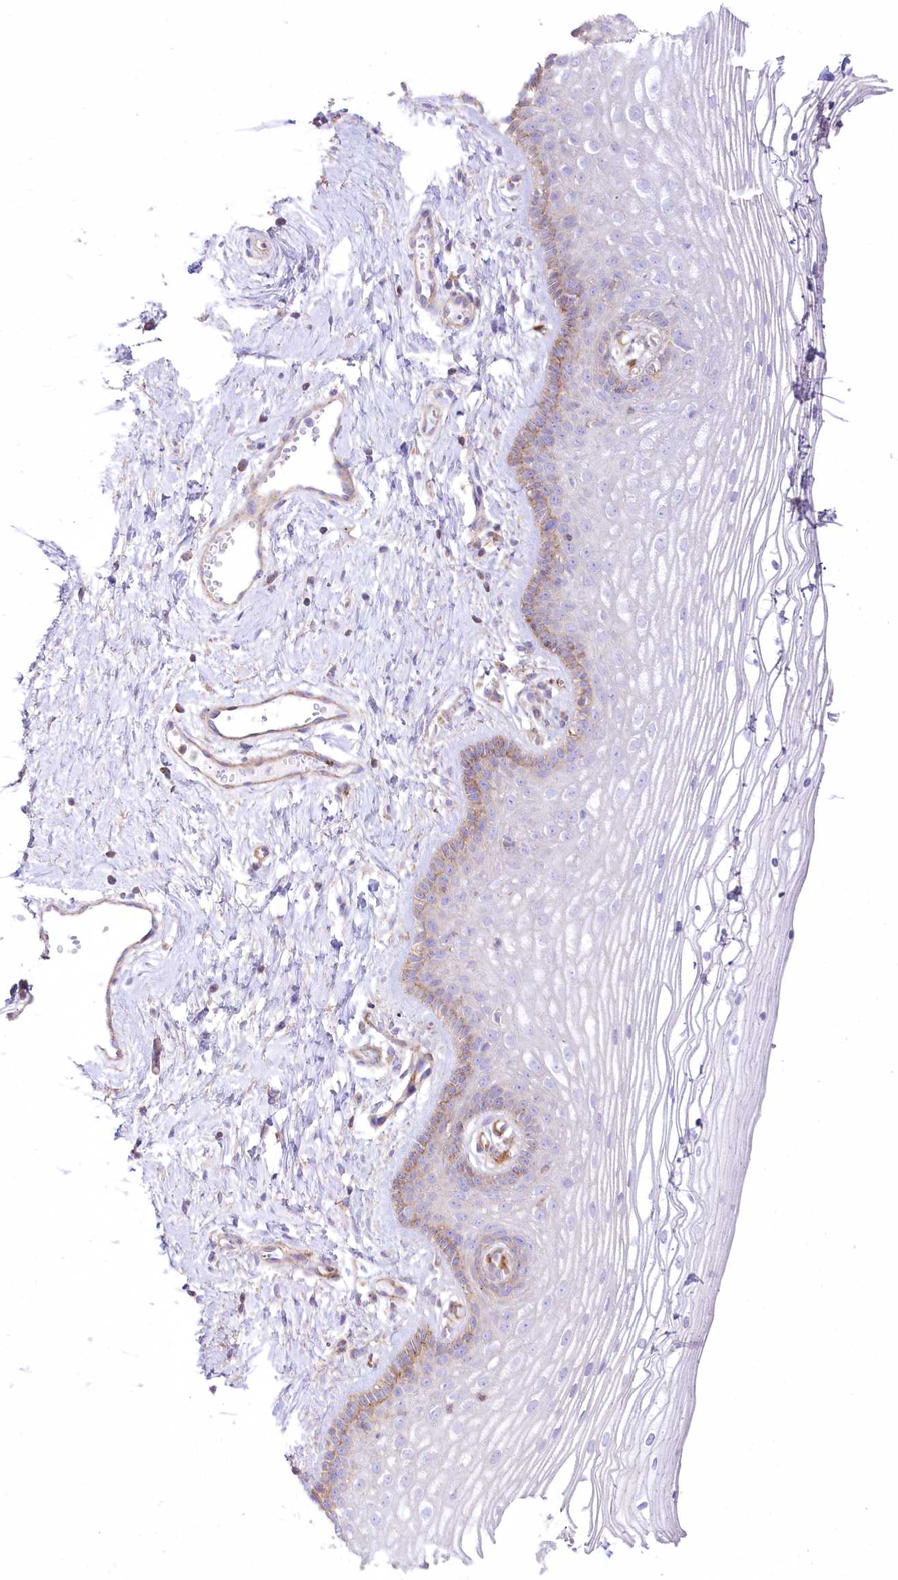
{"staining": {"intensity": "moderate", "quantity": "<25%", "location": "cytoplasmic/membranous"}, "tissue": "vagina", "cell_type": "Squamous epithelial cells", "image_type": "normal", "snomed": [{"axis": "morphology", "description": "Normal tissue, NOS"}, {"axis": "topography", "description": "Vagina"}], "caption": "Unremarkable vagina reveals moderate cytoplasmic/membranous expression in approximately <25% of squamous epithelial cells.", "gene": "FAM216A", "patient": {"sex": "female", "age": 46}}